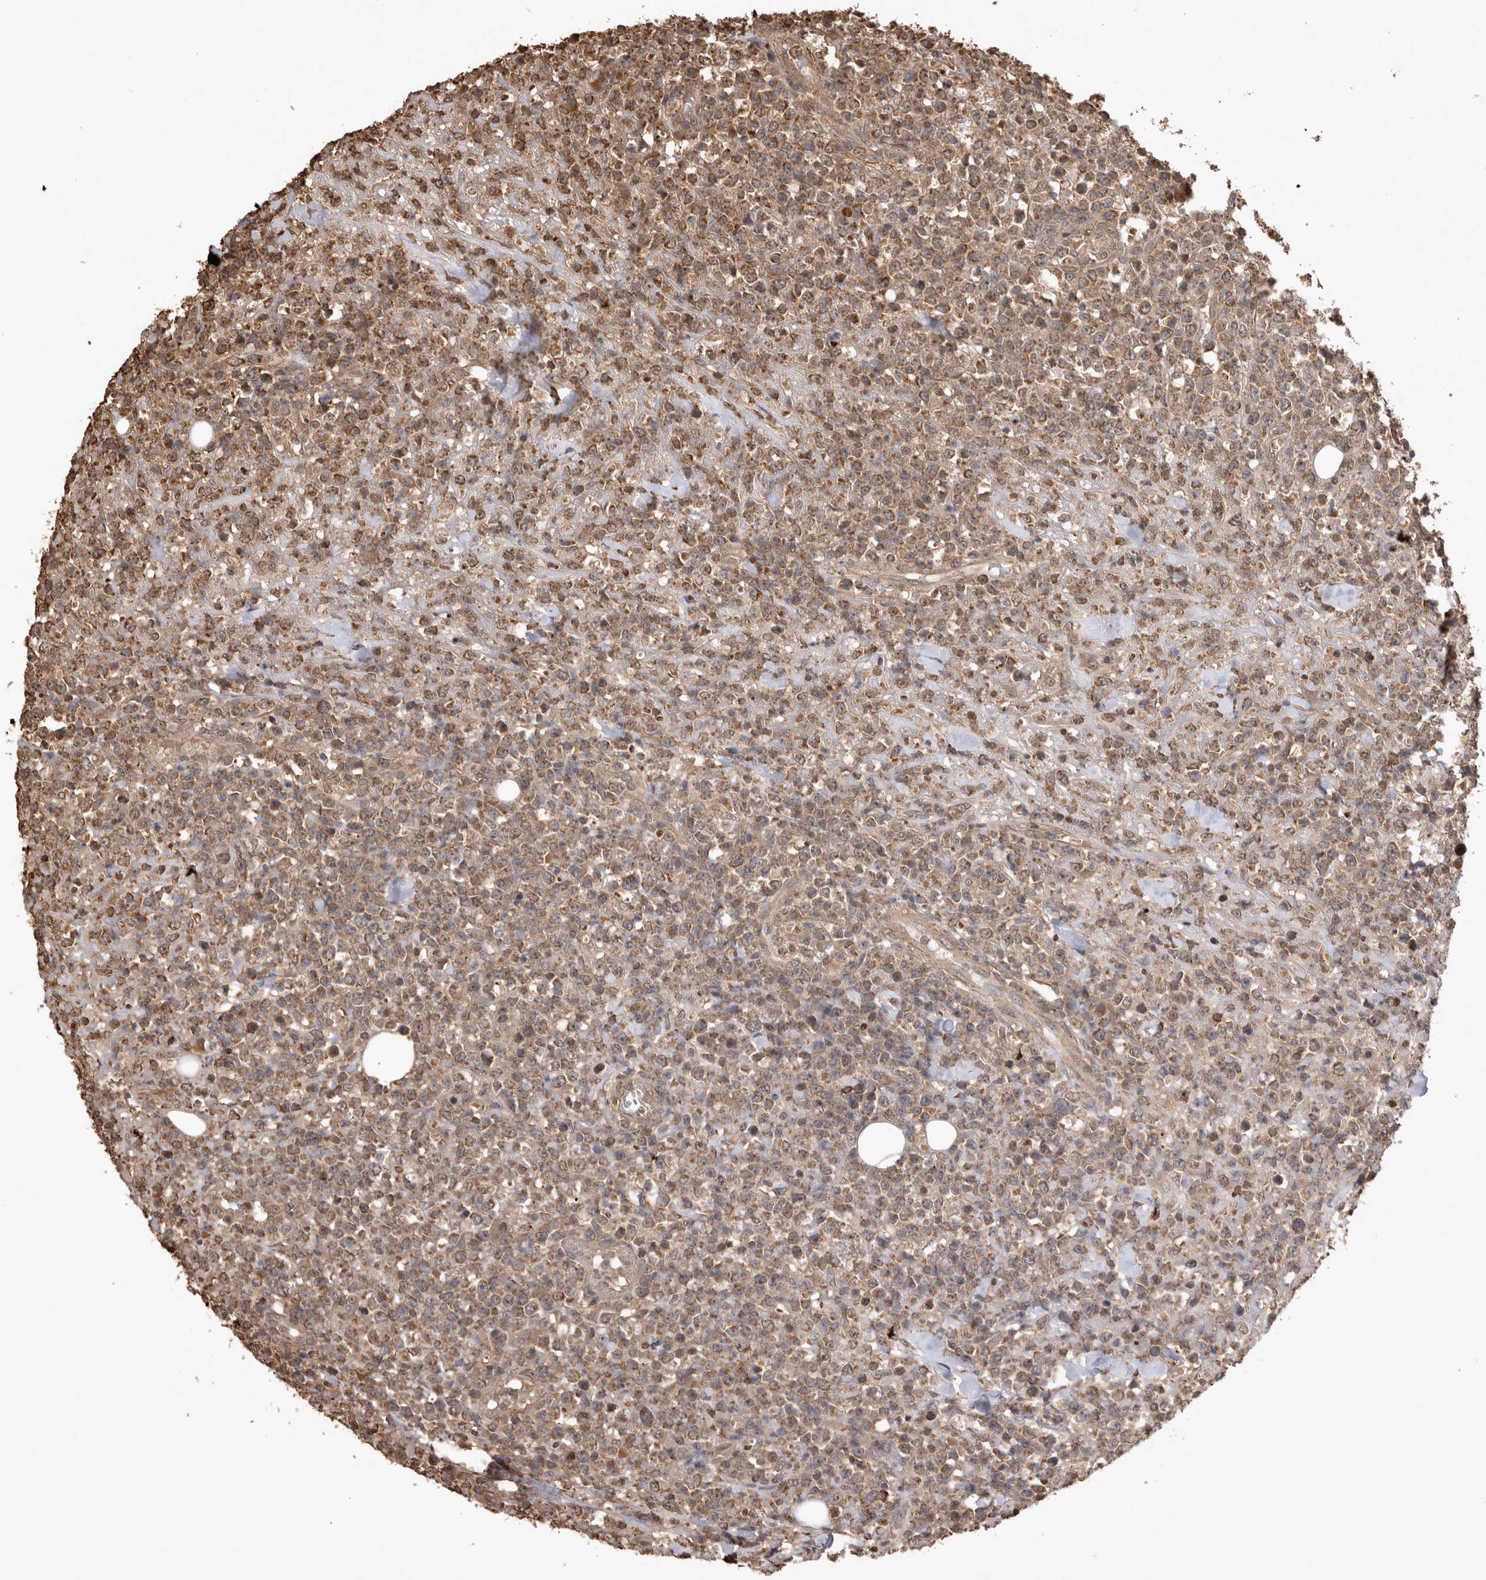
{"staining": {"intensity": "moderate", "quantity": ">75%", "location": "cytoplasmic/membranous"}, "tissue": "lymphoma", "cell_type": "Tumor cells", "image_type": "cancer", "snomed": [{"axis": "morphology", "description": "Malignant lymphoma, non-Hodgkin's type, High grade"}, {"axis": "topography", "description": "Colon"}], "caption": "Protein staining of lymphoma tissue reveals moderate cytoplasmic/membranous expression in about >75% of tumor cells.", "gene": "SOCS5", "patient": {"sex": "female", "age": 53}}